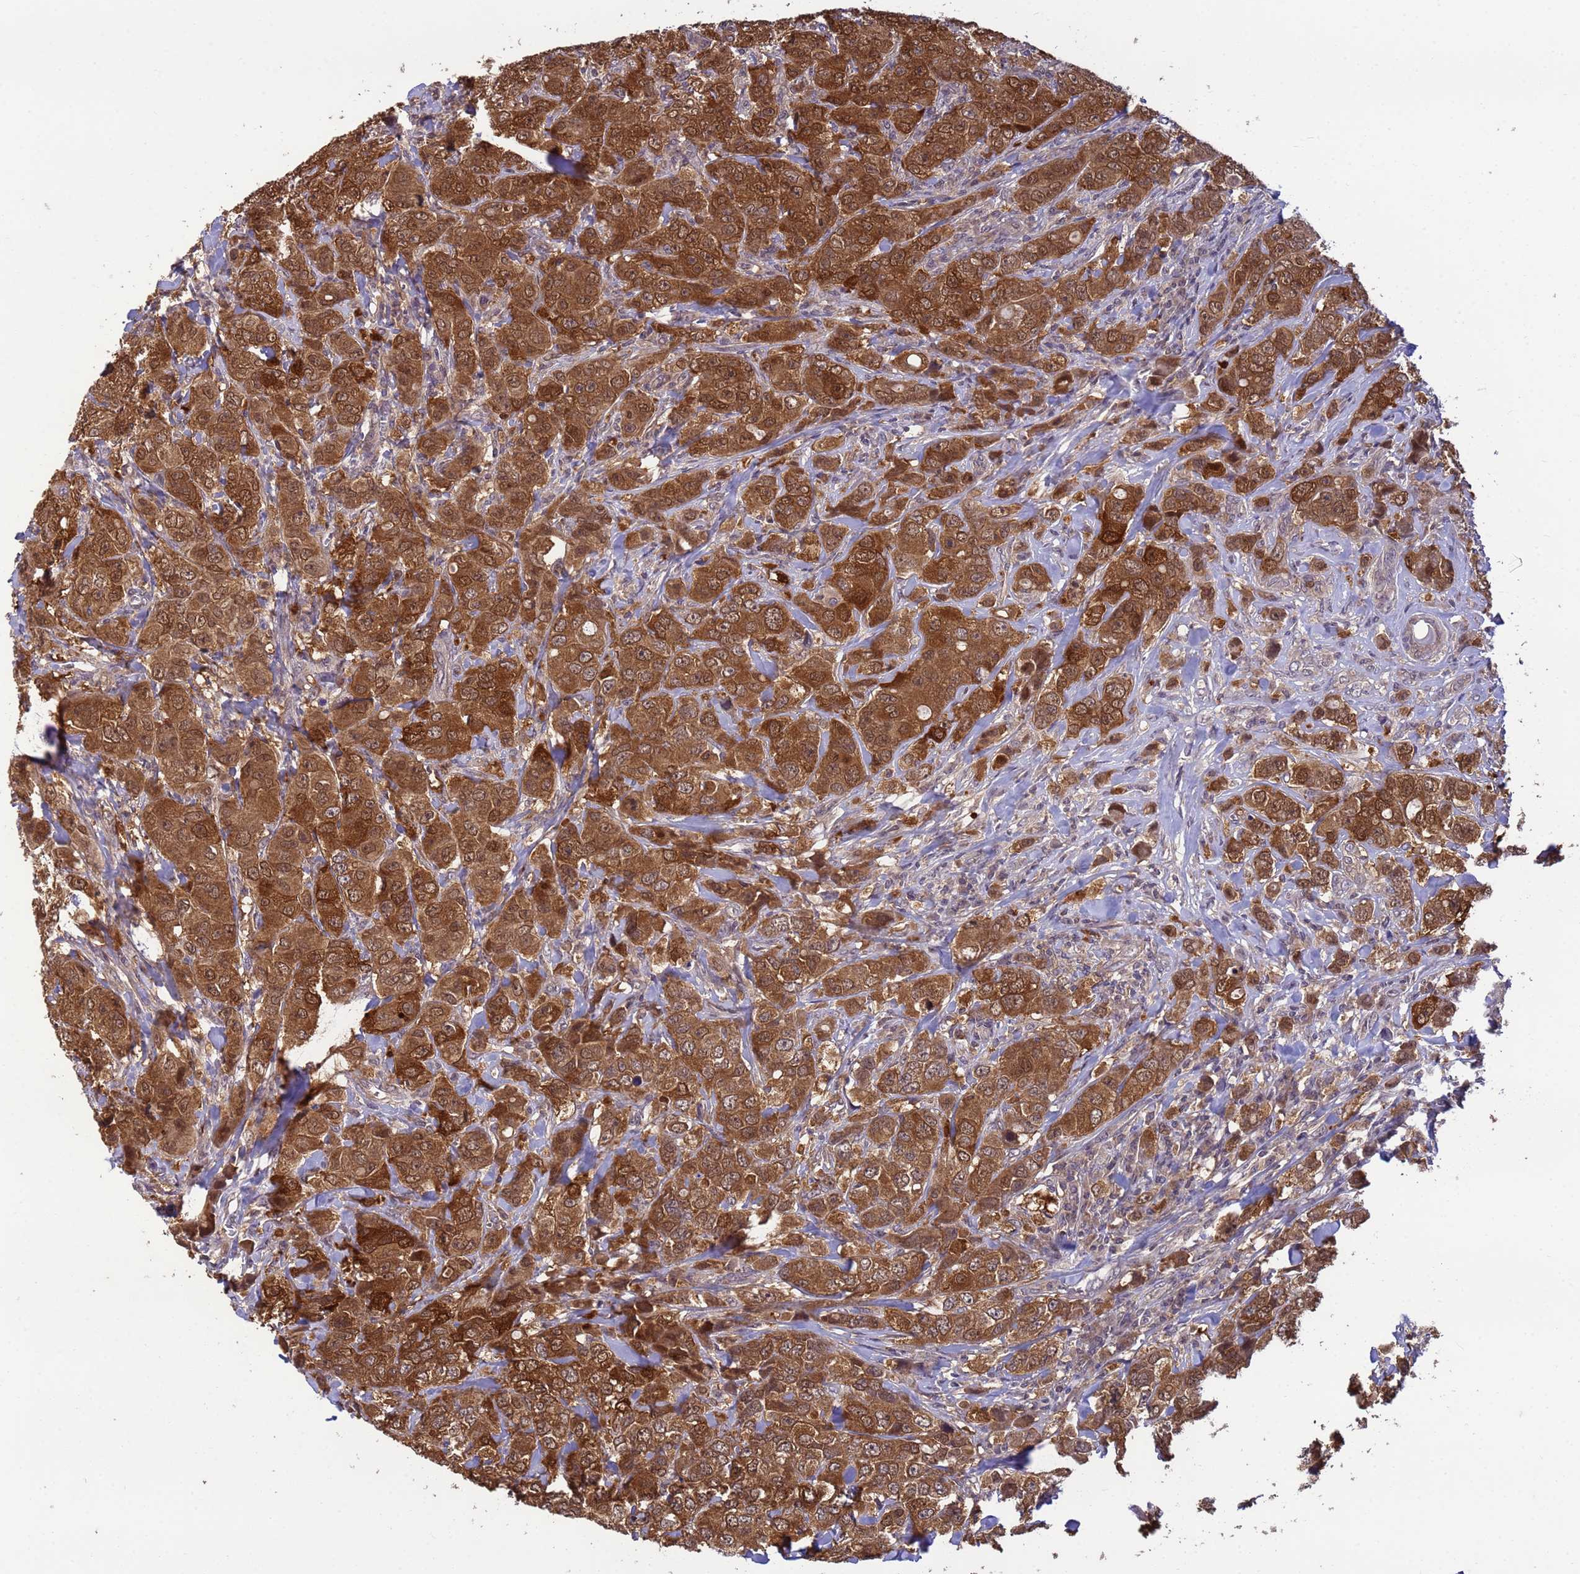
{"staining": {"intensity": "moderate", "quantity": ">75%", "location": "cytoplasmic/membranous"}, "tissue": "breast cancer", "cell_type": "Tumor cells", "image_type": "cancer", "snomed": [{"axis": "morphology", "description": "Duct carcinoma"}, {"axis": "topography", "description": "Breast"}], "caption": "Immunohistochemical staining of human infiltrating ductal carcinoma (breast) displays medium levels of moderate cytoplasmic/membranous positivity in about >75% of tumor cells.", "gene": "NPEPPS", "patient": {"sex": "female", "age": 43}}